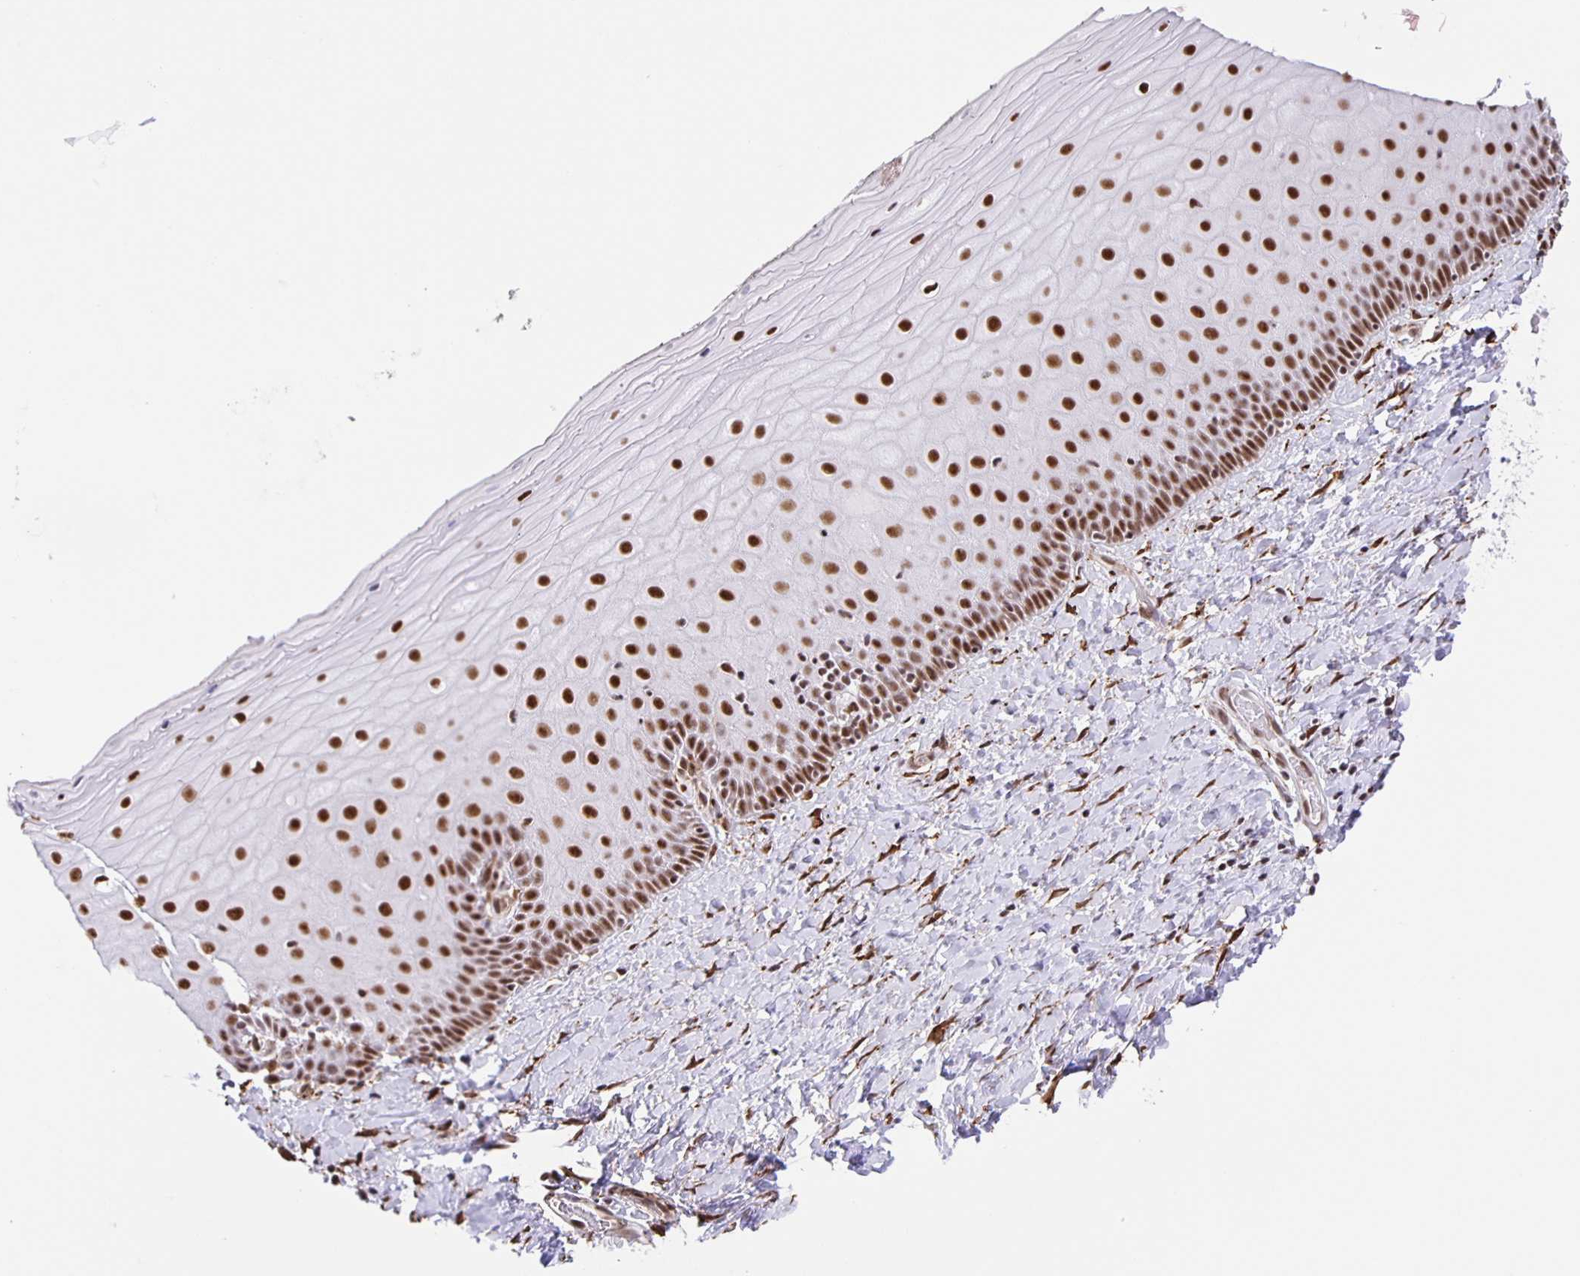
{"staining": {"intensity": "strong", "quantity": ">75%", "location": "nuclear"}, "tissue": "cervix", "cell_type": "Glandular cells", "image_type": "normal", "snomed": [{"axis": "morphology", "description": "Normal tissue, NOS"}, {"axis": "topography", "description": "Cervix"}], "caption": "This micrograph reveals immunohistochemistry (IHC) staining of benign human cervix, with high strong nuclear positivity in about >75% of glandular cells.", "gene": "ZRANB2", "patient": {"sex": "female", "age": 37}}